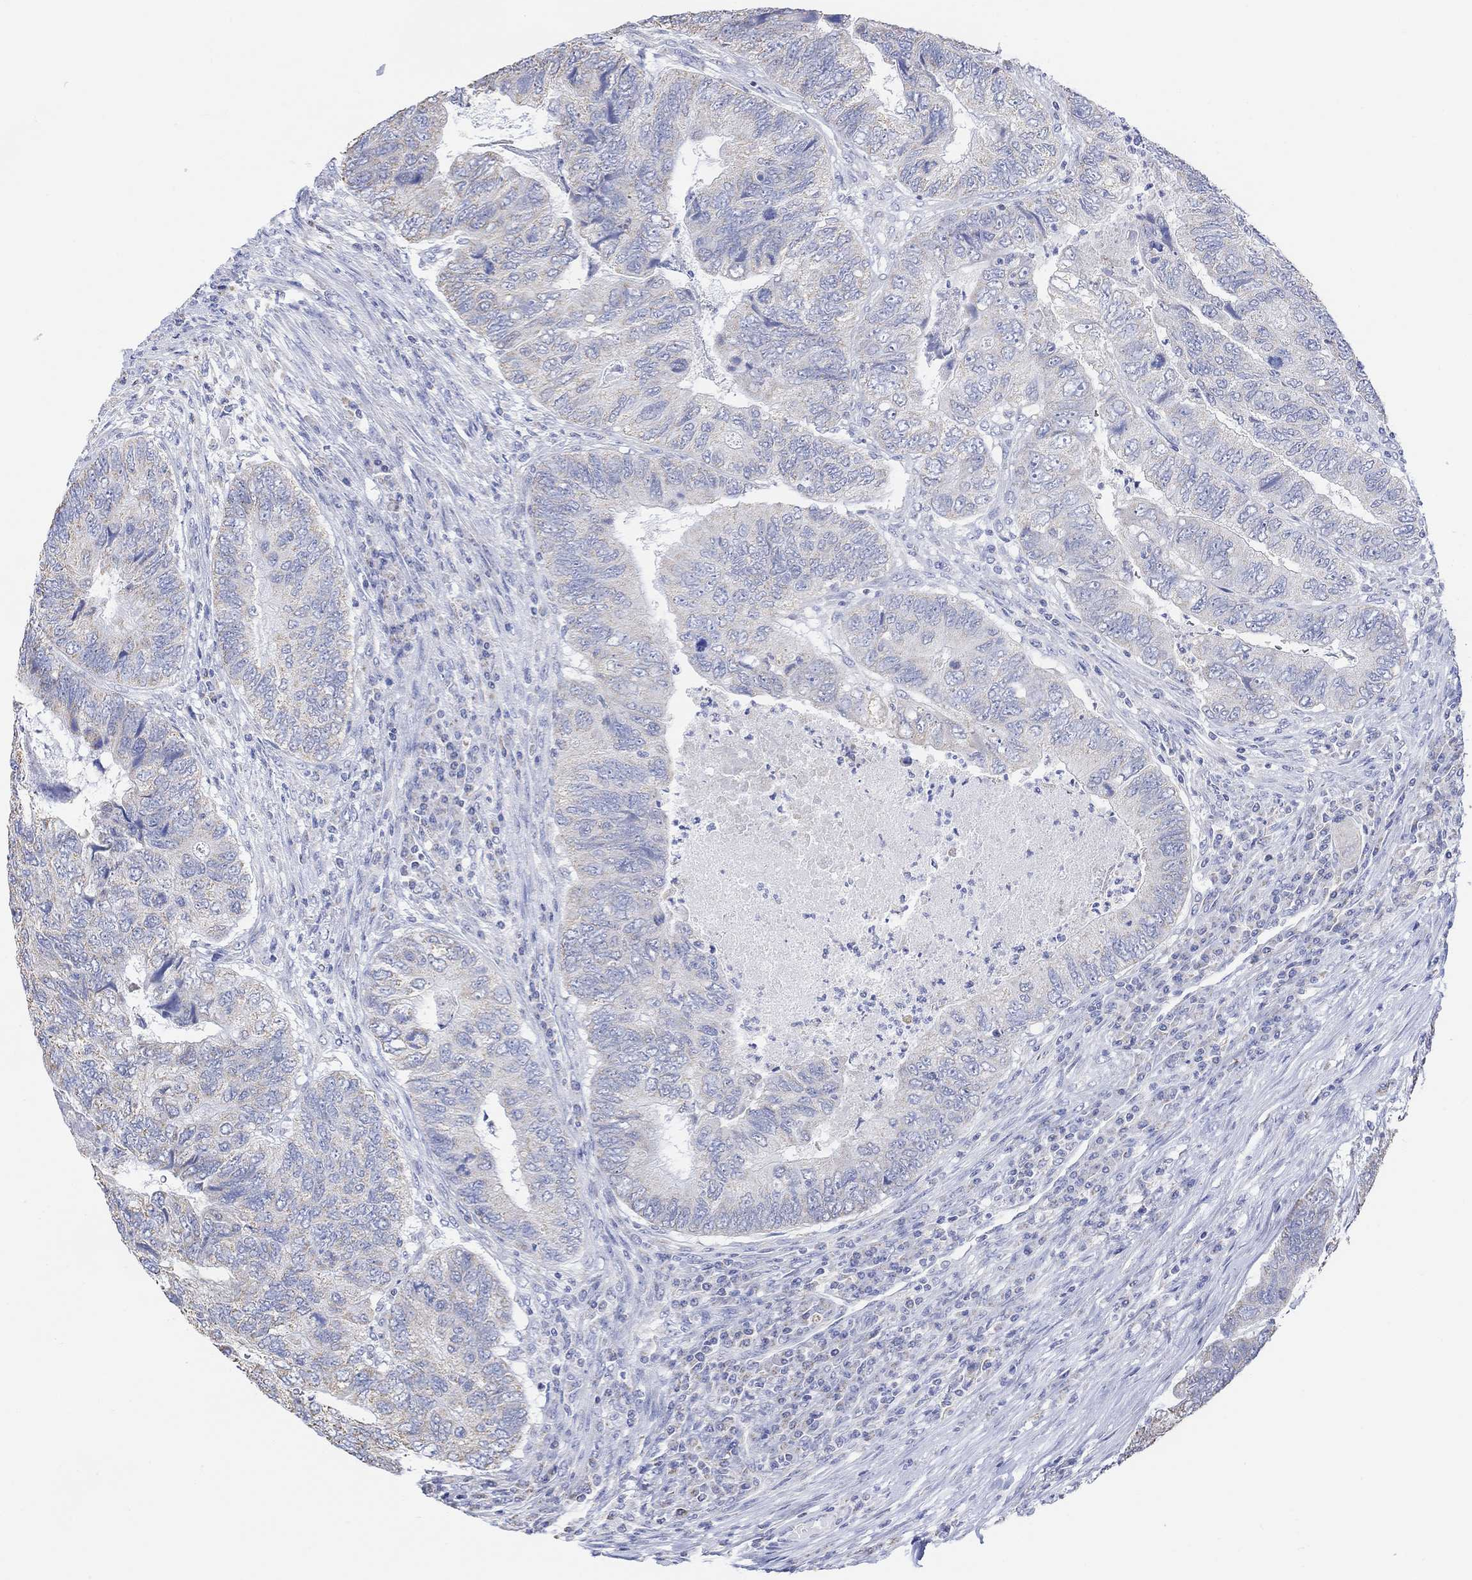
{"staining": {"intensity": "negative", "quantity": "none", "location": "none"}, "tissue": "colorectal cancer", "cell_type": "Tumor cells", "image_type": "cancer", "snomed": [{"axis": "morphology", "description": "Adenocarcinoma, NOS"}, {"axis": "topography", "description": "Colon"}], "caption": "Colorectal adenocarcinoma stained for a protein using IHC exhibits no staining tumor cells.", "gene": "SYT12", "patient": {"sex": "female", "age": 67}}